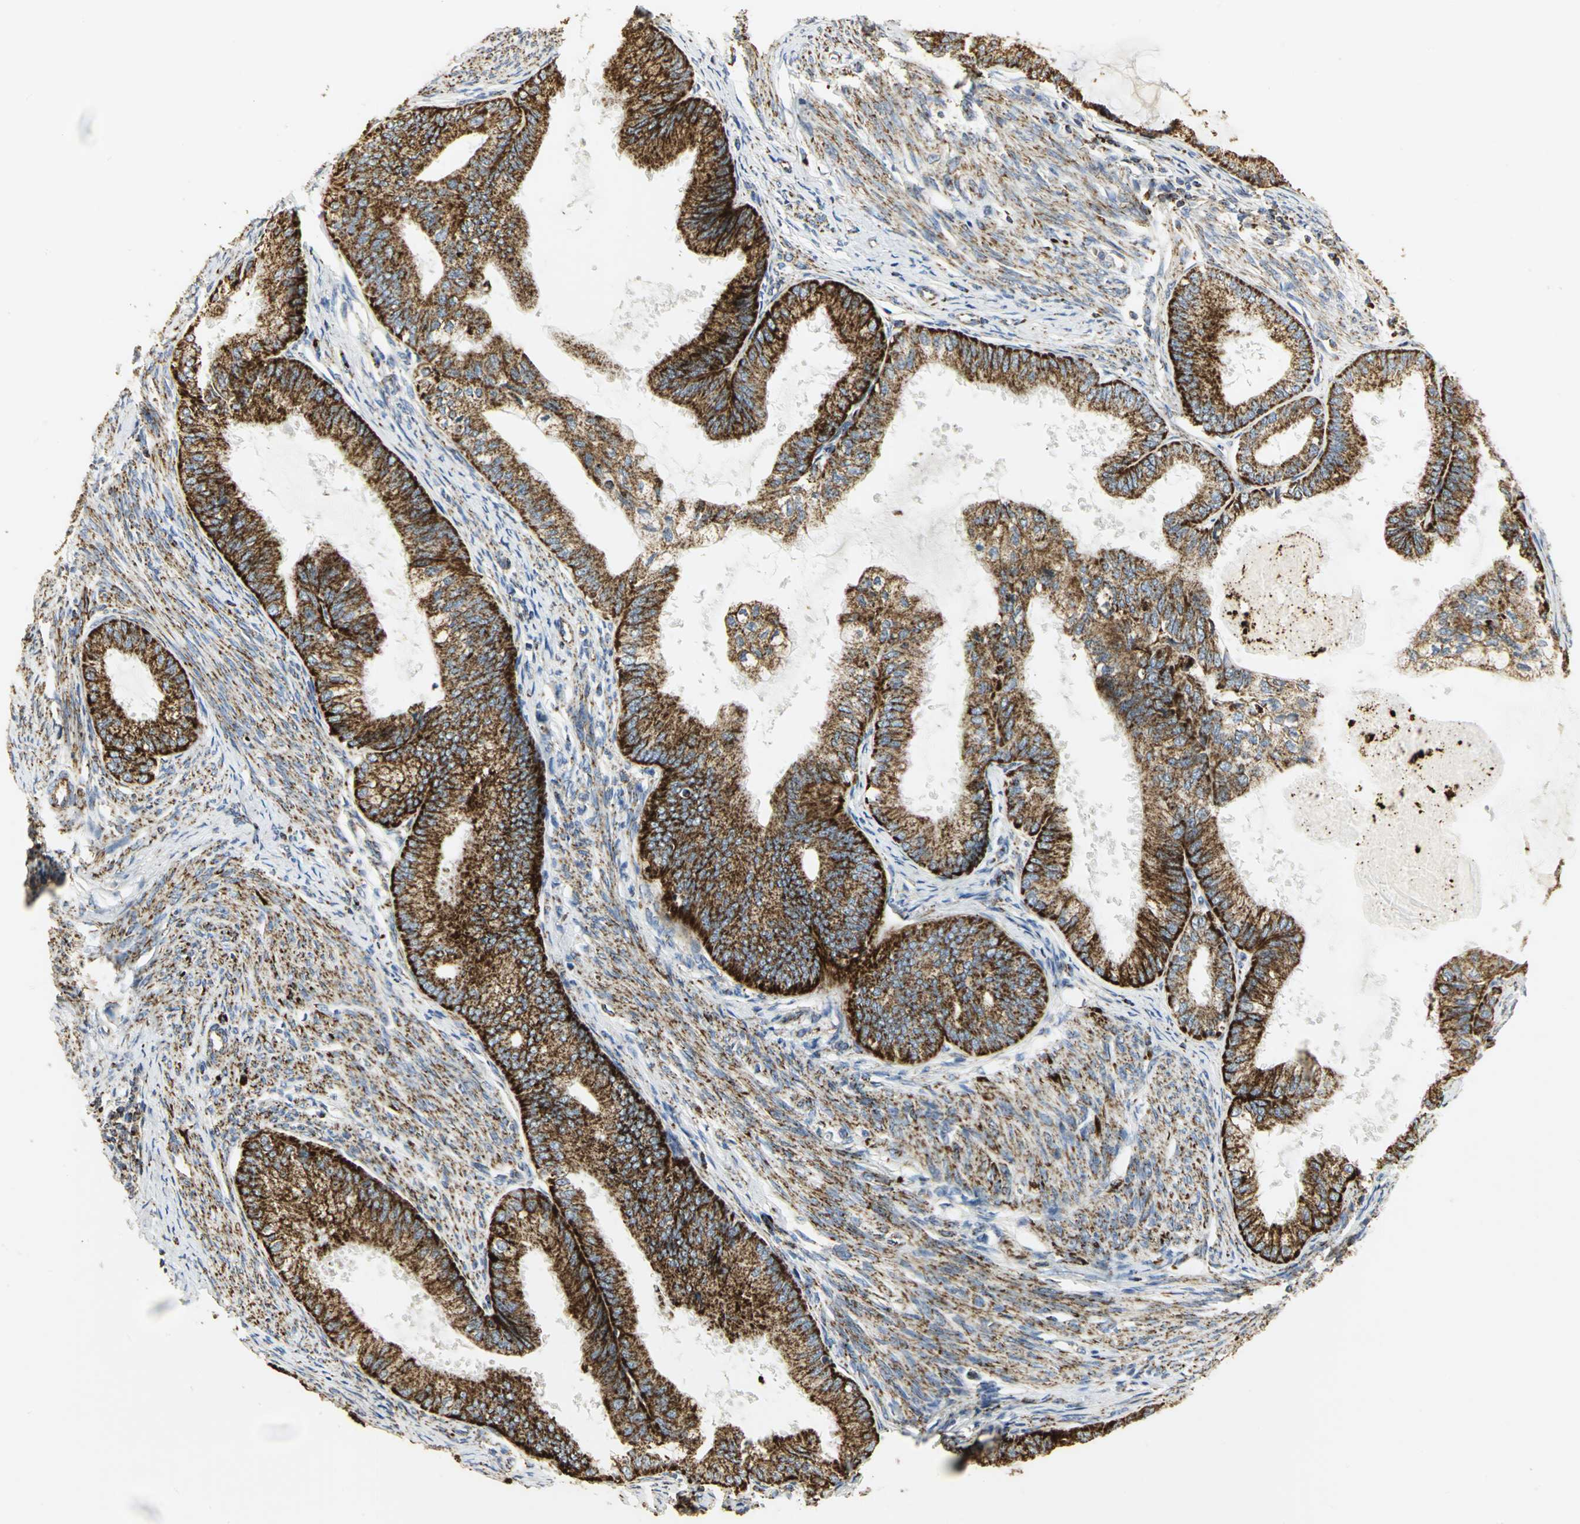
{"staining": {"intensity": "strong", "quantity": ">75%", "location": "cytoplasmic/membranous"}, "tissue": "endometrial cancer", "cell_type": "Tumor cells", "image_type": "cancer", "snomed": [{"axis": "morphology", "description": "Adenocarcinoma, NOS"}, {"axis": "topography", "description": "Endometrium"}], "caption": "Endometrial cancer was stained to show a protein in brown. There is high levels of strong cytoplasmic/membranous staining in approximately >75% of tumor cells. The protein is stained brown, and the nuclei are stained in blue (DAB IHC with brightfield microscopy, high magnification).", "gene": "VDAC1", "patient": {"sex": "female", "age": 86}}